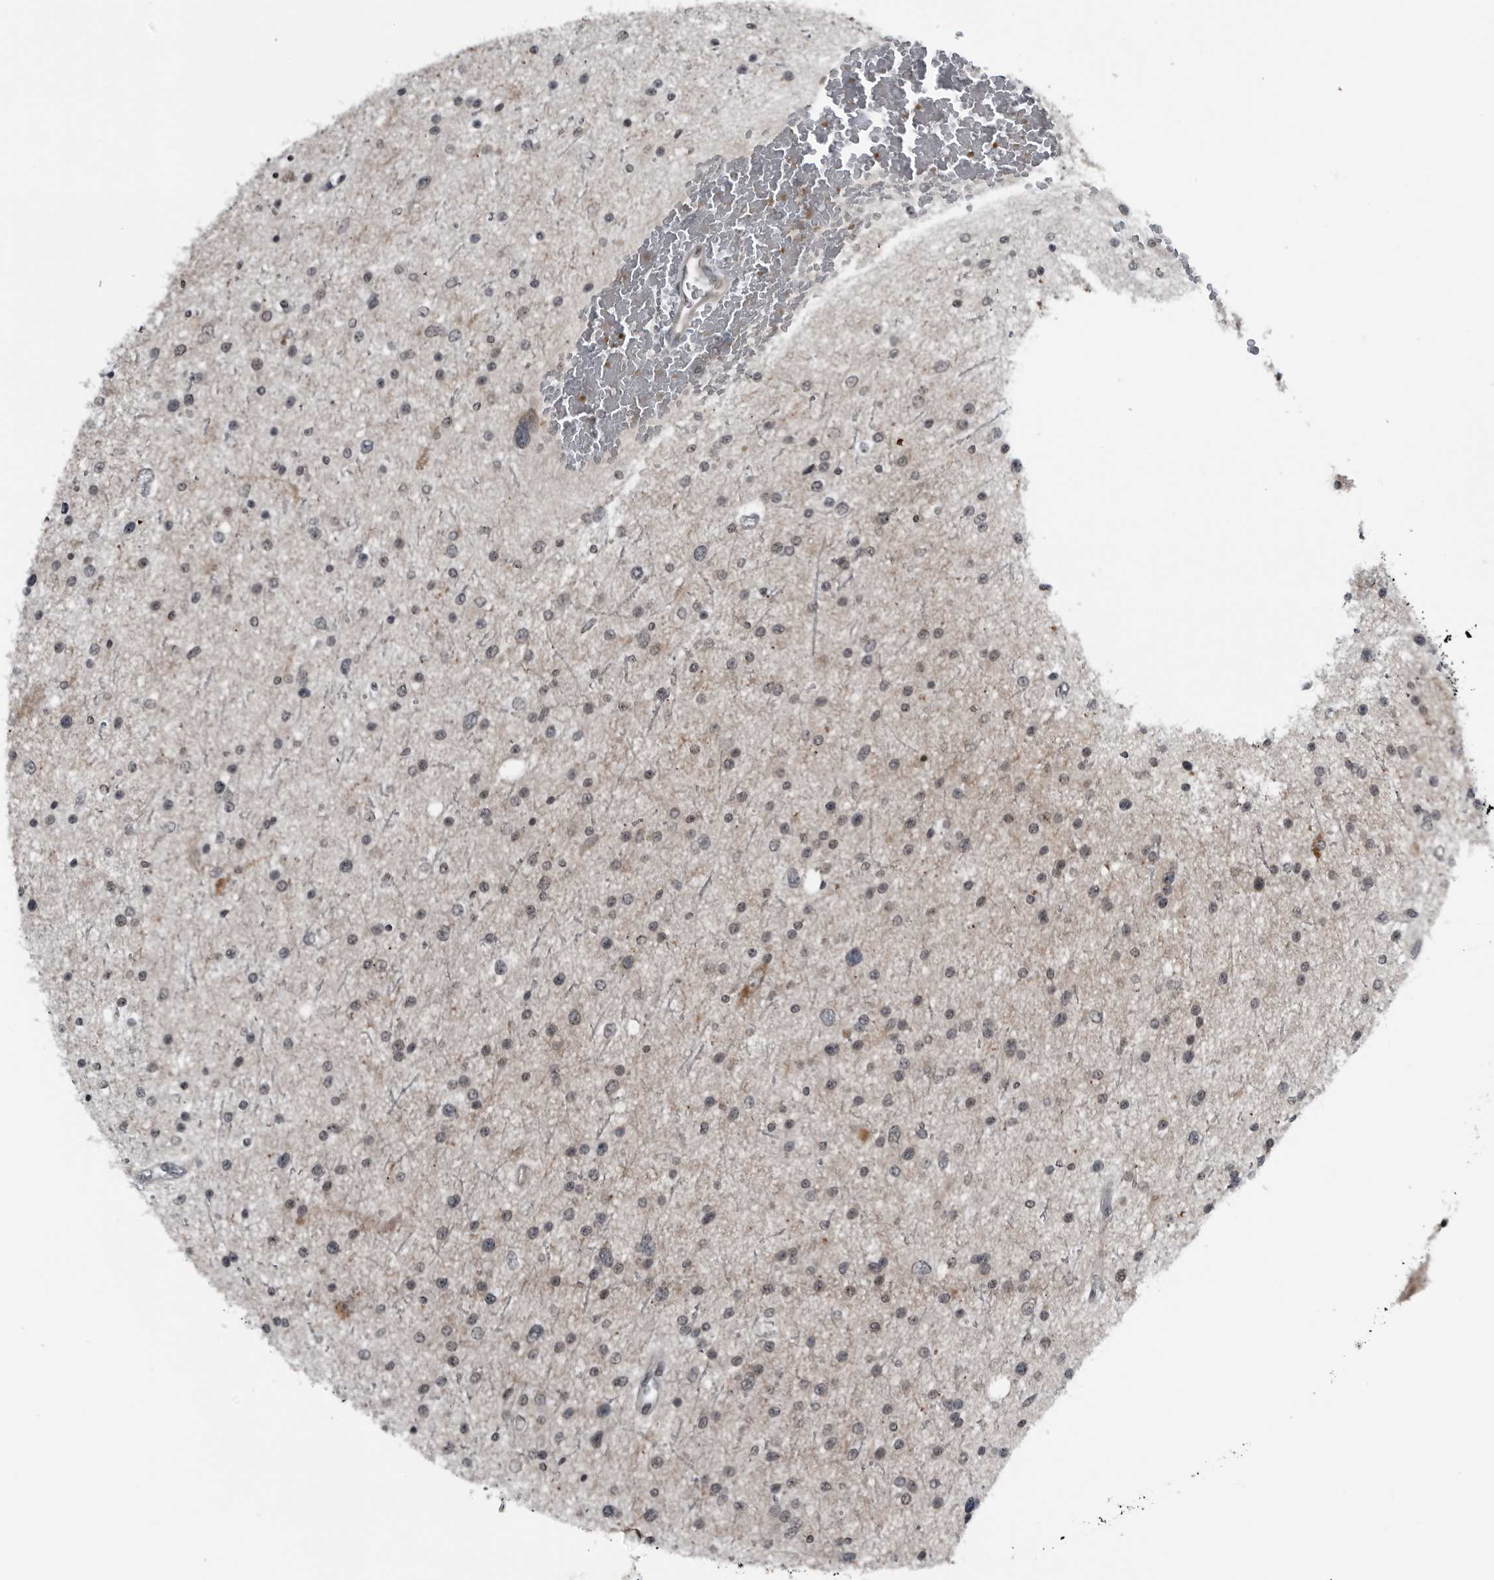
{"staining": {"intensity": "weak", "quantity": ">75%", "location": "nuclear"}, "tissue": "glioma", "cell_type": "Tumor cells", "image_type": "cancer", "snomed": [{"axis": "morphology", "description": "Glioma, malignant, Low grade"}, {"axis": "topography", "description": "Brain"}], "caption": "A micrograph showing weak nuclear expression in approximately >75% of tumor cells in glioma, as visualized by brown immunohistochemical staining.", "gene": "GAK", "patient": {"sex": "female", "age": 37}}